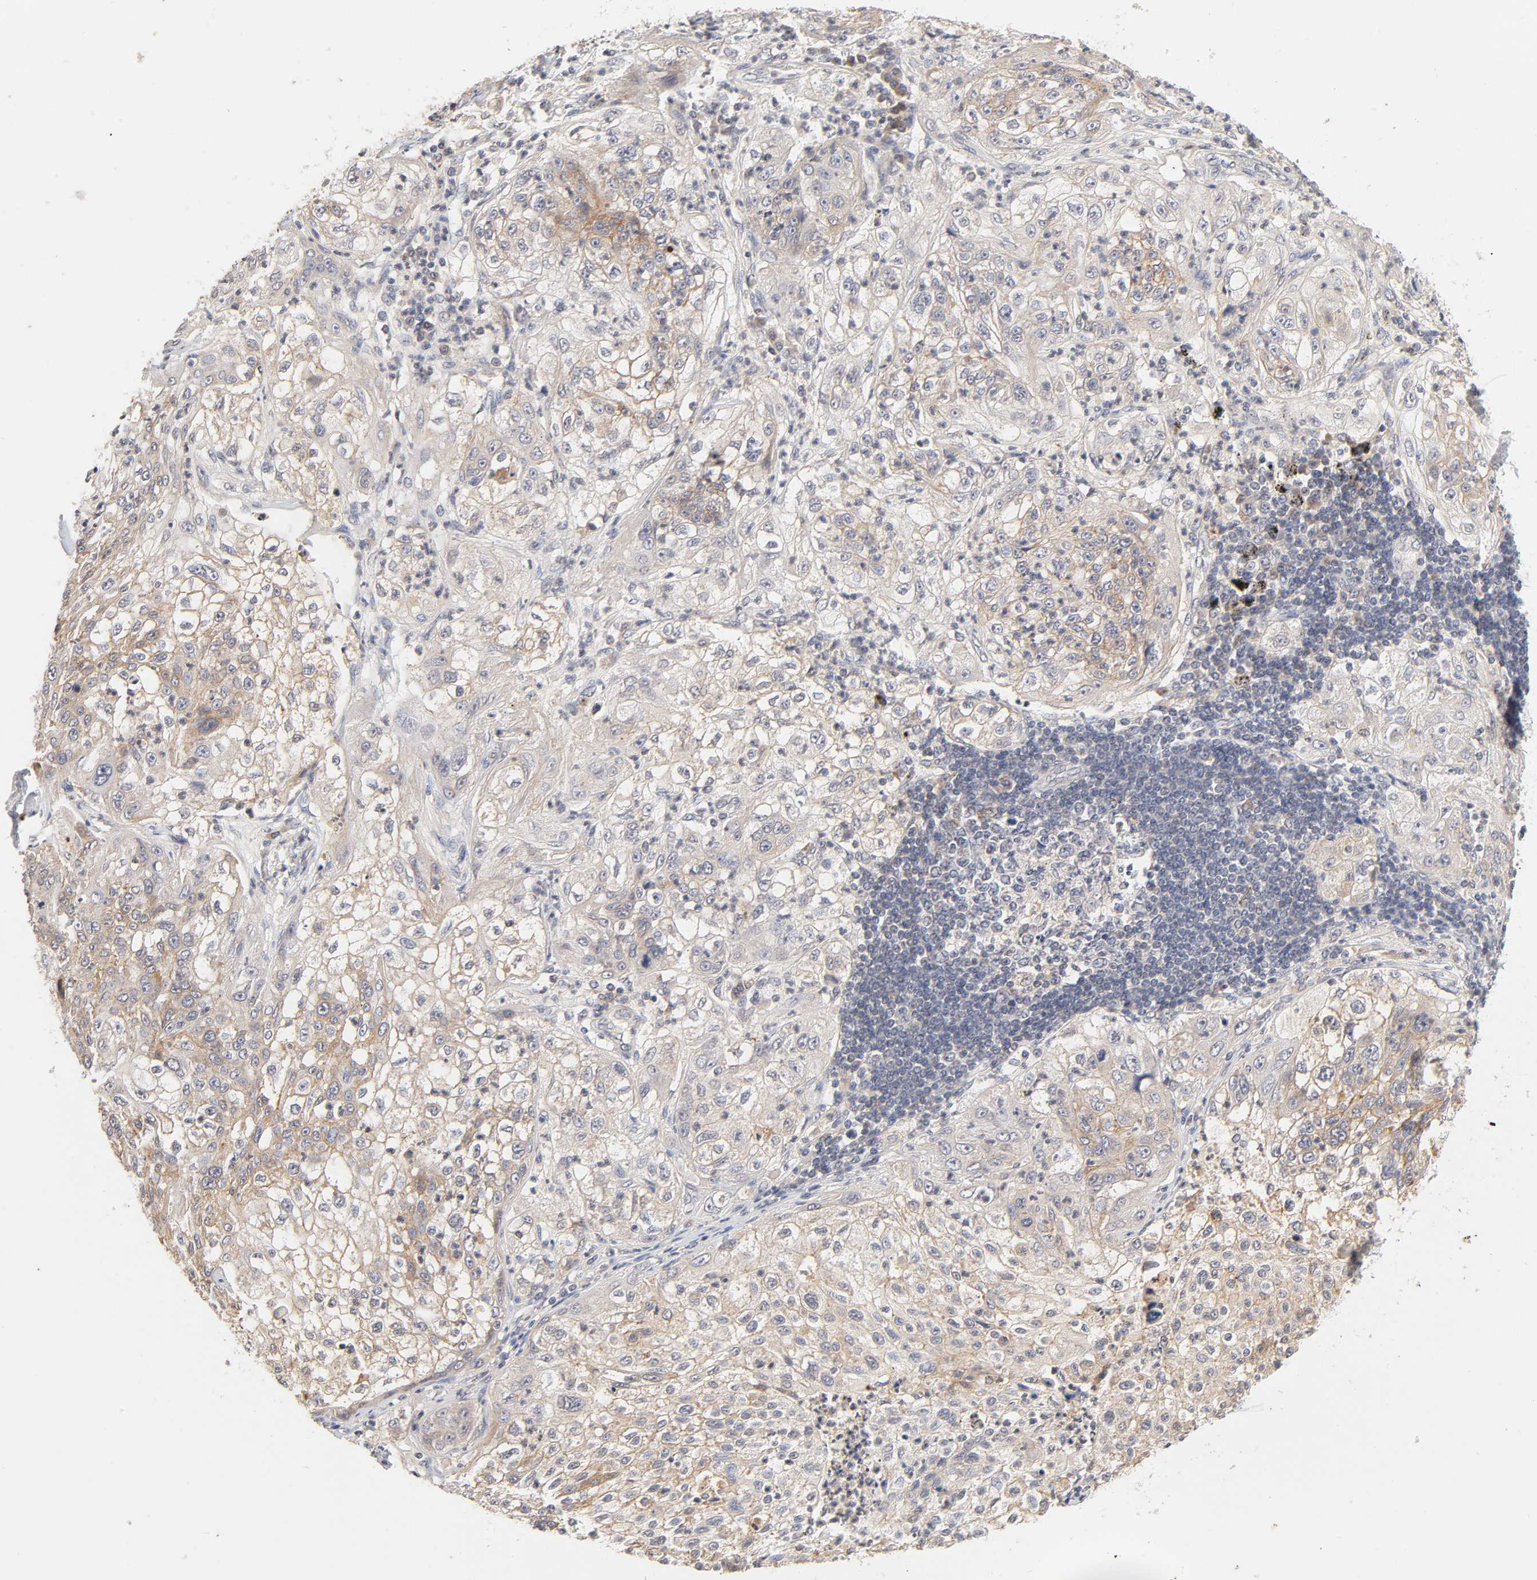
{"staining": {"intensity": "weak", "quantity": ">75%", "location": "cytoplasmic/membranous"}, "tissue": "lung cancer", "cell_type": "Tumor cells", "image_type": "cancer", "snomed": [{"axis": "morphology", "description": "Inflammation, NOS"}, {"axis": "morphology", "description": "Squamous cell carcinoma, NOS"}, {"axis": "topography", "description": "Lymph node"}, {"axis": "topography", "description": "Soft tissue"}, {"axis": "topography", "description": "Lung"}], "caption": "Weak cytoplasmic/membranous protein staining is appreciated in approximately >75% of tumor cells in lung squamous cell carcinoma.", "gene": "CXADR", "patient": {"sex": "male", "age": 66}}